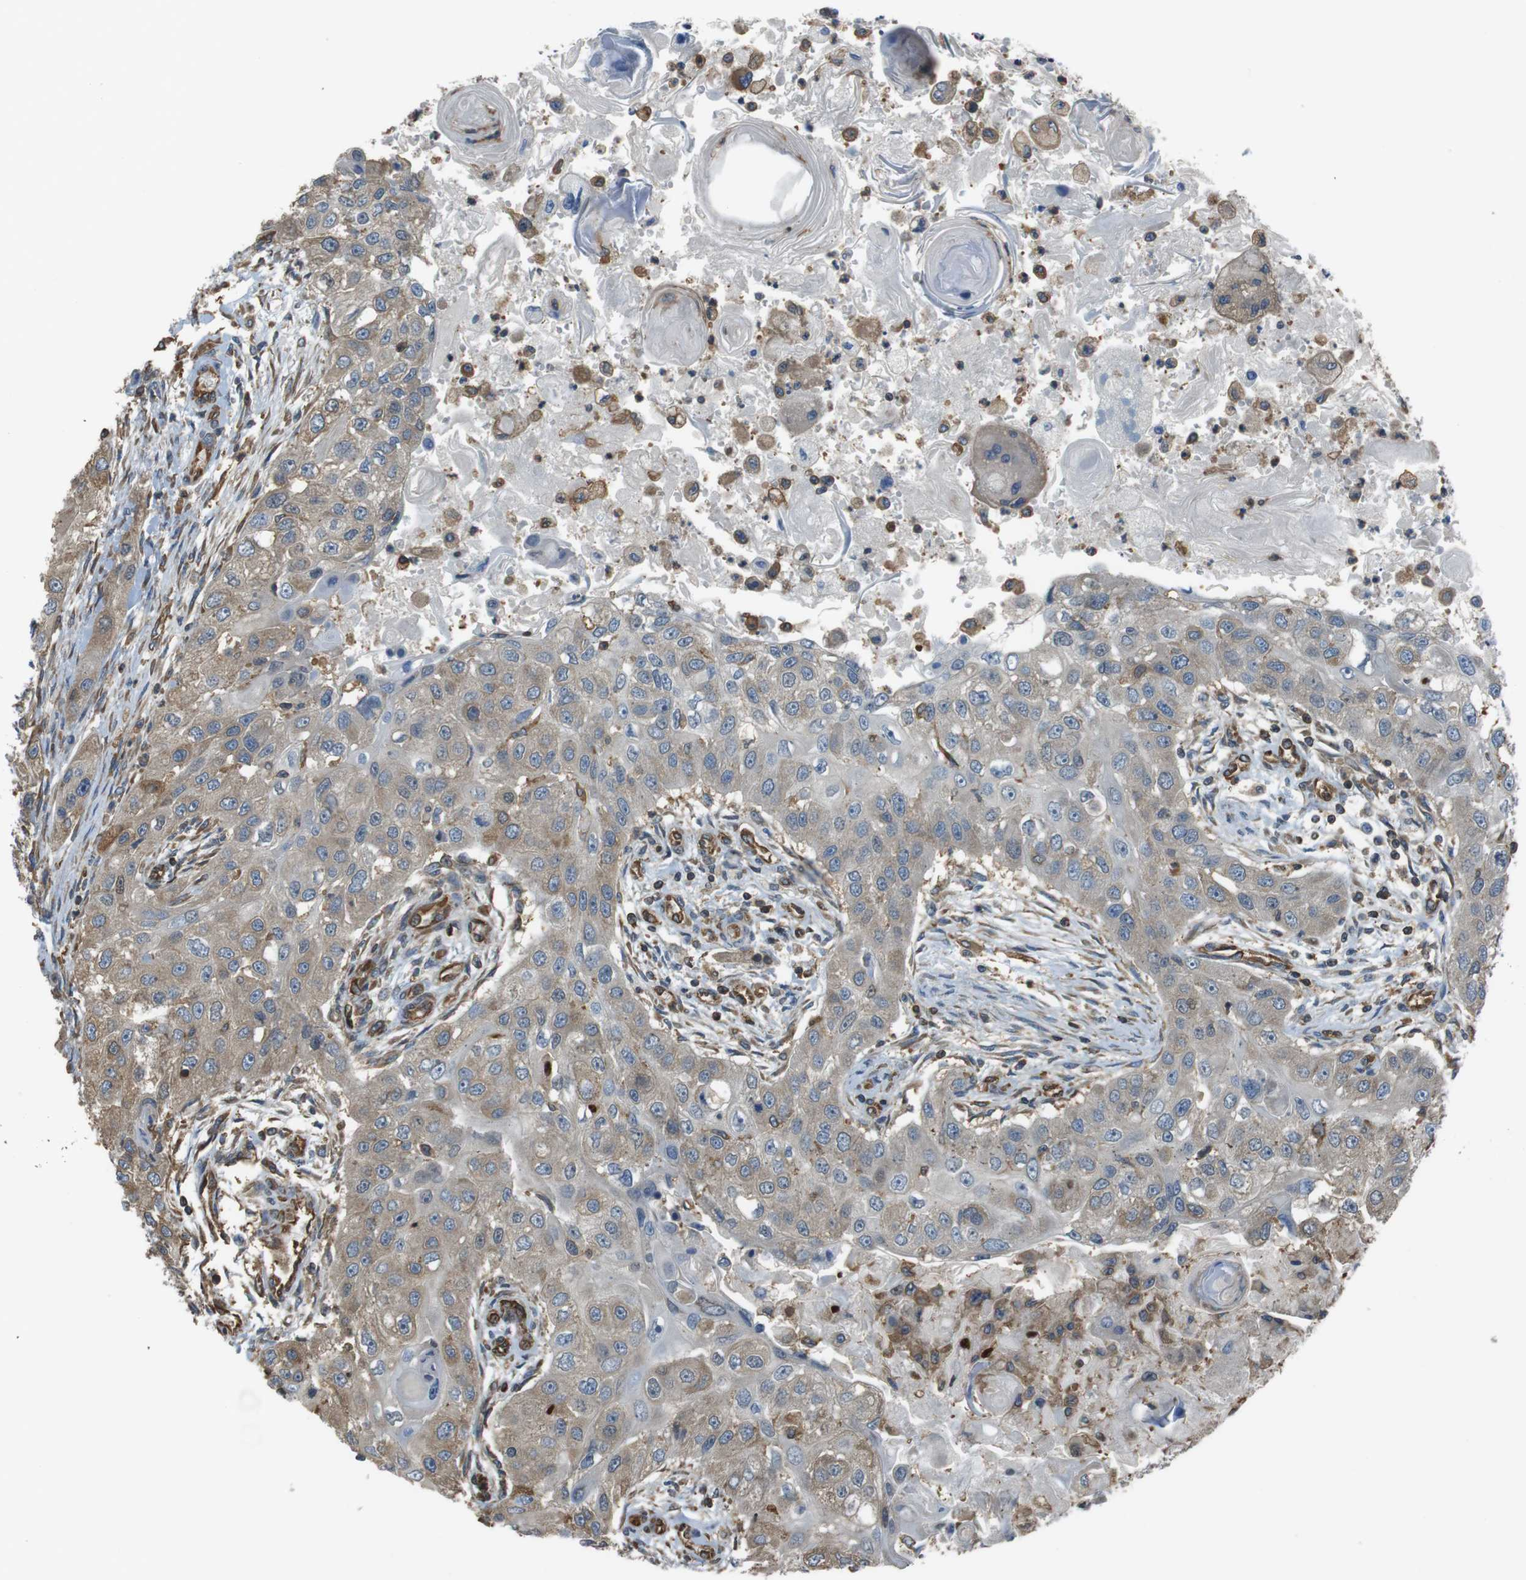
{"staining": {"intensity": "weak", "quantity": ">75%", "location": "cytoplasmic/membranous"}, "tissue": "head and neck cancer", "cell_type": "Tumor cells", "image_type": "cancer", "snomed": [{"axis": "morphology", "description": "Normal tissue, NOS"}, {"axis": "morphology", "description": "Squamous cell carcinoma, NOS"}, {"axis": "topography", "description": "Skeletal muscle"}, {"axis": "topography", "description": "Head-Neck"}], "caption": "Tumor cells exhibit low levels of weak cytoplasmic/membranous staining in about >75% of cells in head and neck squamous cell carcinoma.", "gene": "FCAR", "patient": {"sex": "male", "age": 51}}